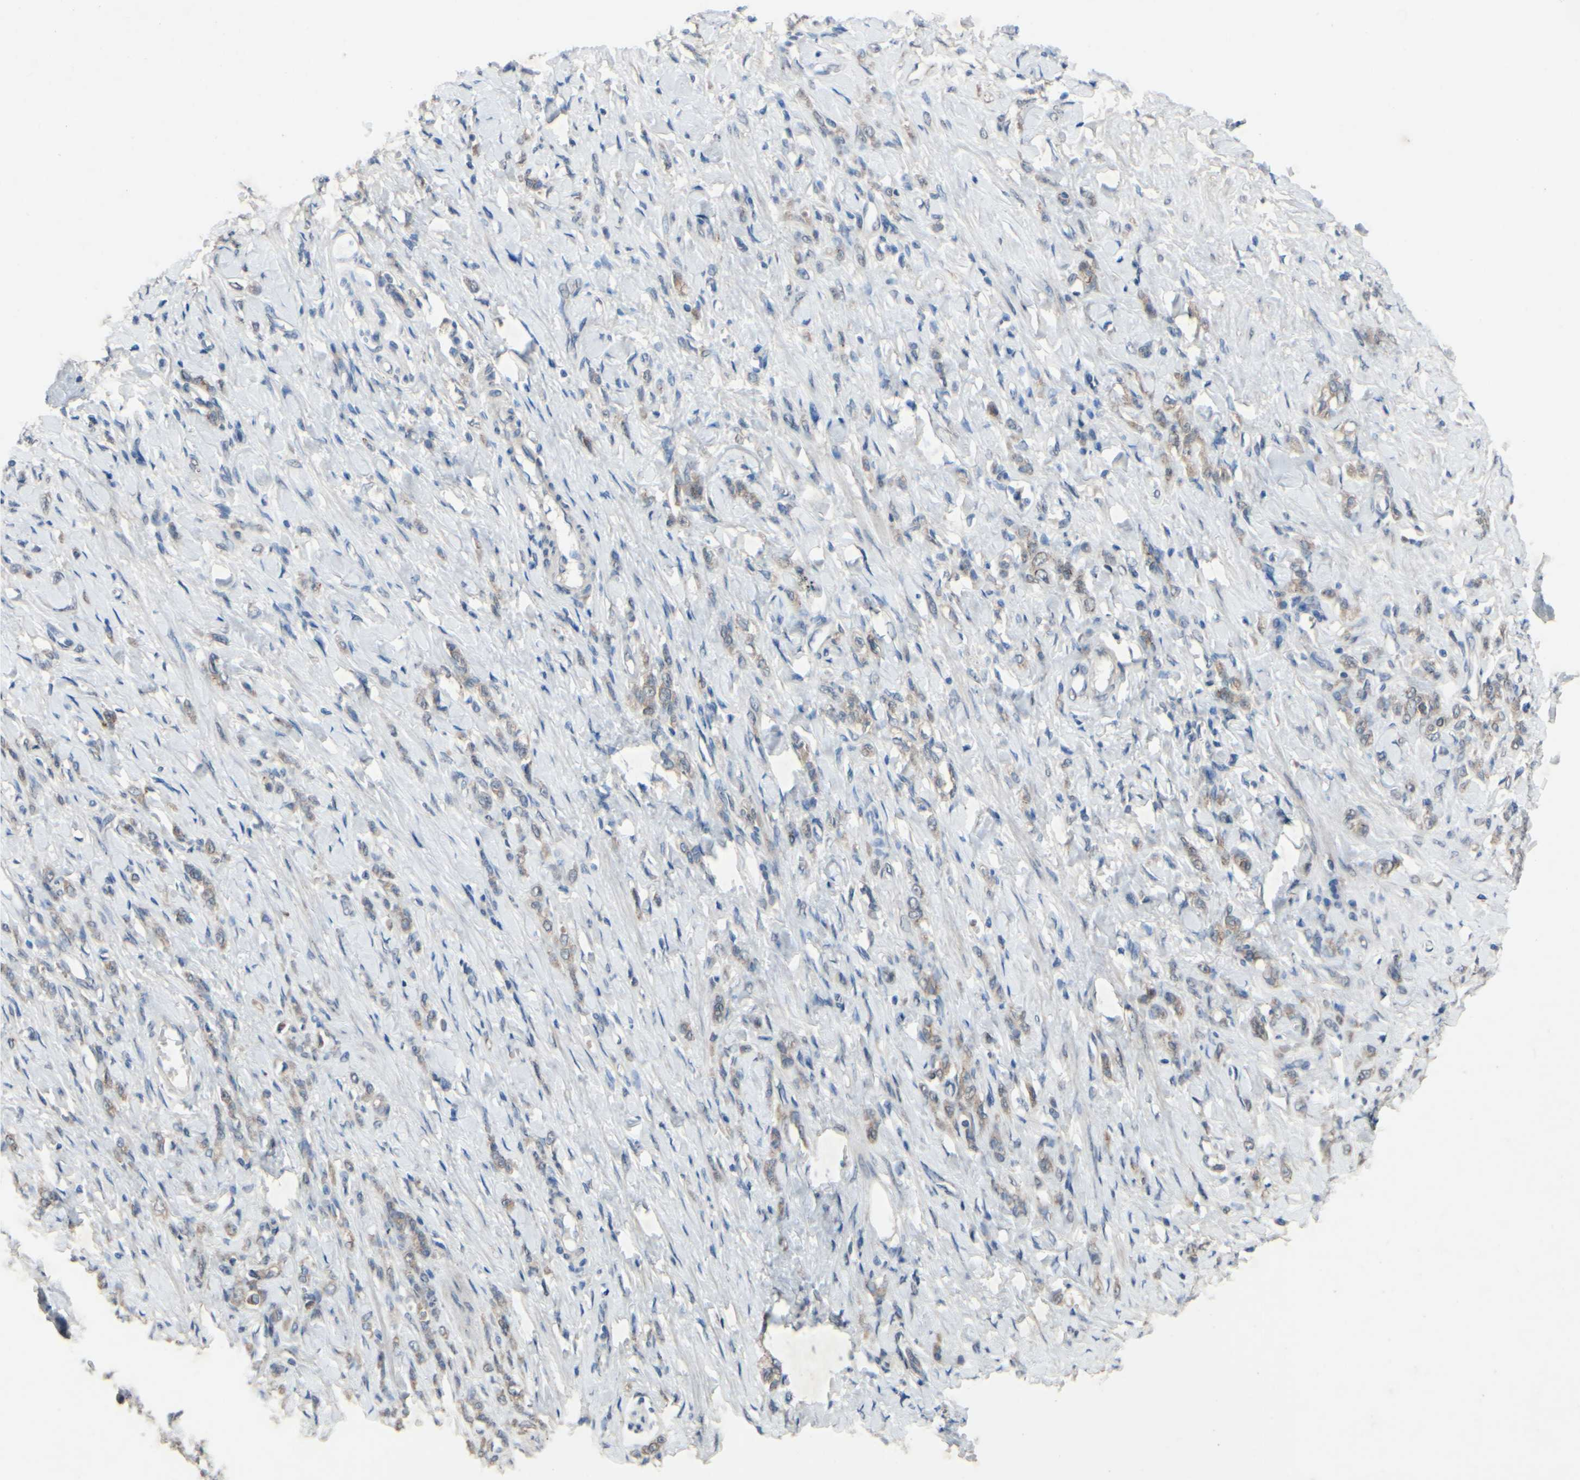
{"staining": {"intensity": "weak", "quantity": ">75%", "location": "cytoplasmic/membranous"}, "tissue": "stomach cancer", "cell_type": "Tumor cells", "image_type": "cancer", "snomed": [{"axis": "morphology", "description": "Adenocarcinoma, NOS"}, {"axis": "topography", "description": "Stomach"}], "caption": "Brown immunohistochemical staining in human stomach cancer displays weak cytoplasmic/membranous positivity in approximately >75% of tumor cells. (Brightfield microscopy of DAB IHC at high magnification).", "gene": "CDCP1", "patient": {"sex": "male", "age": 82}}